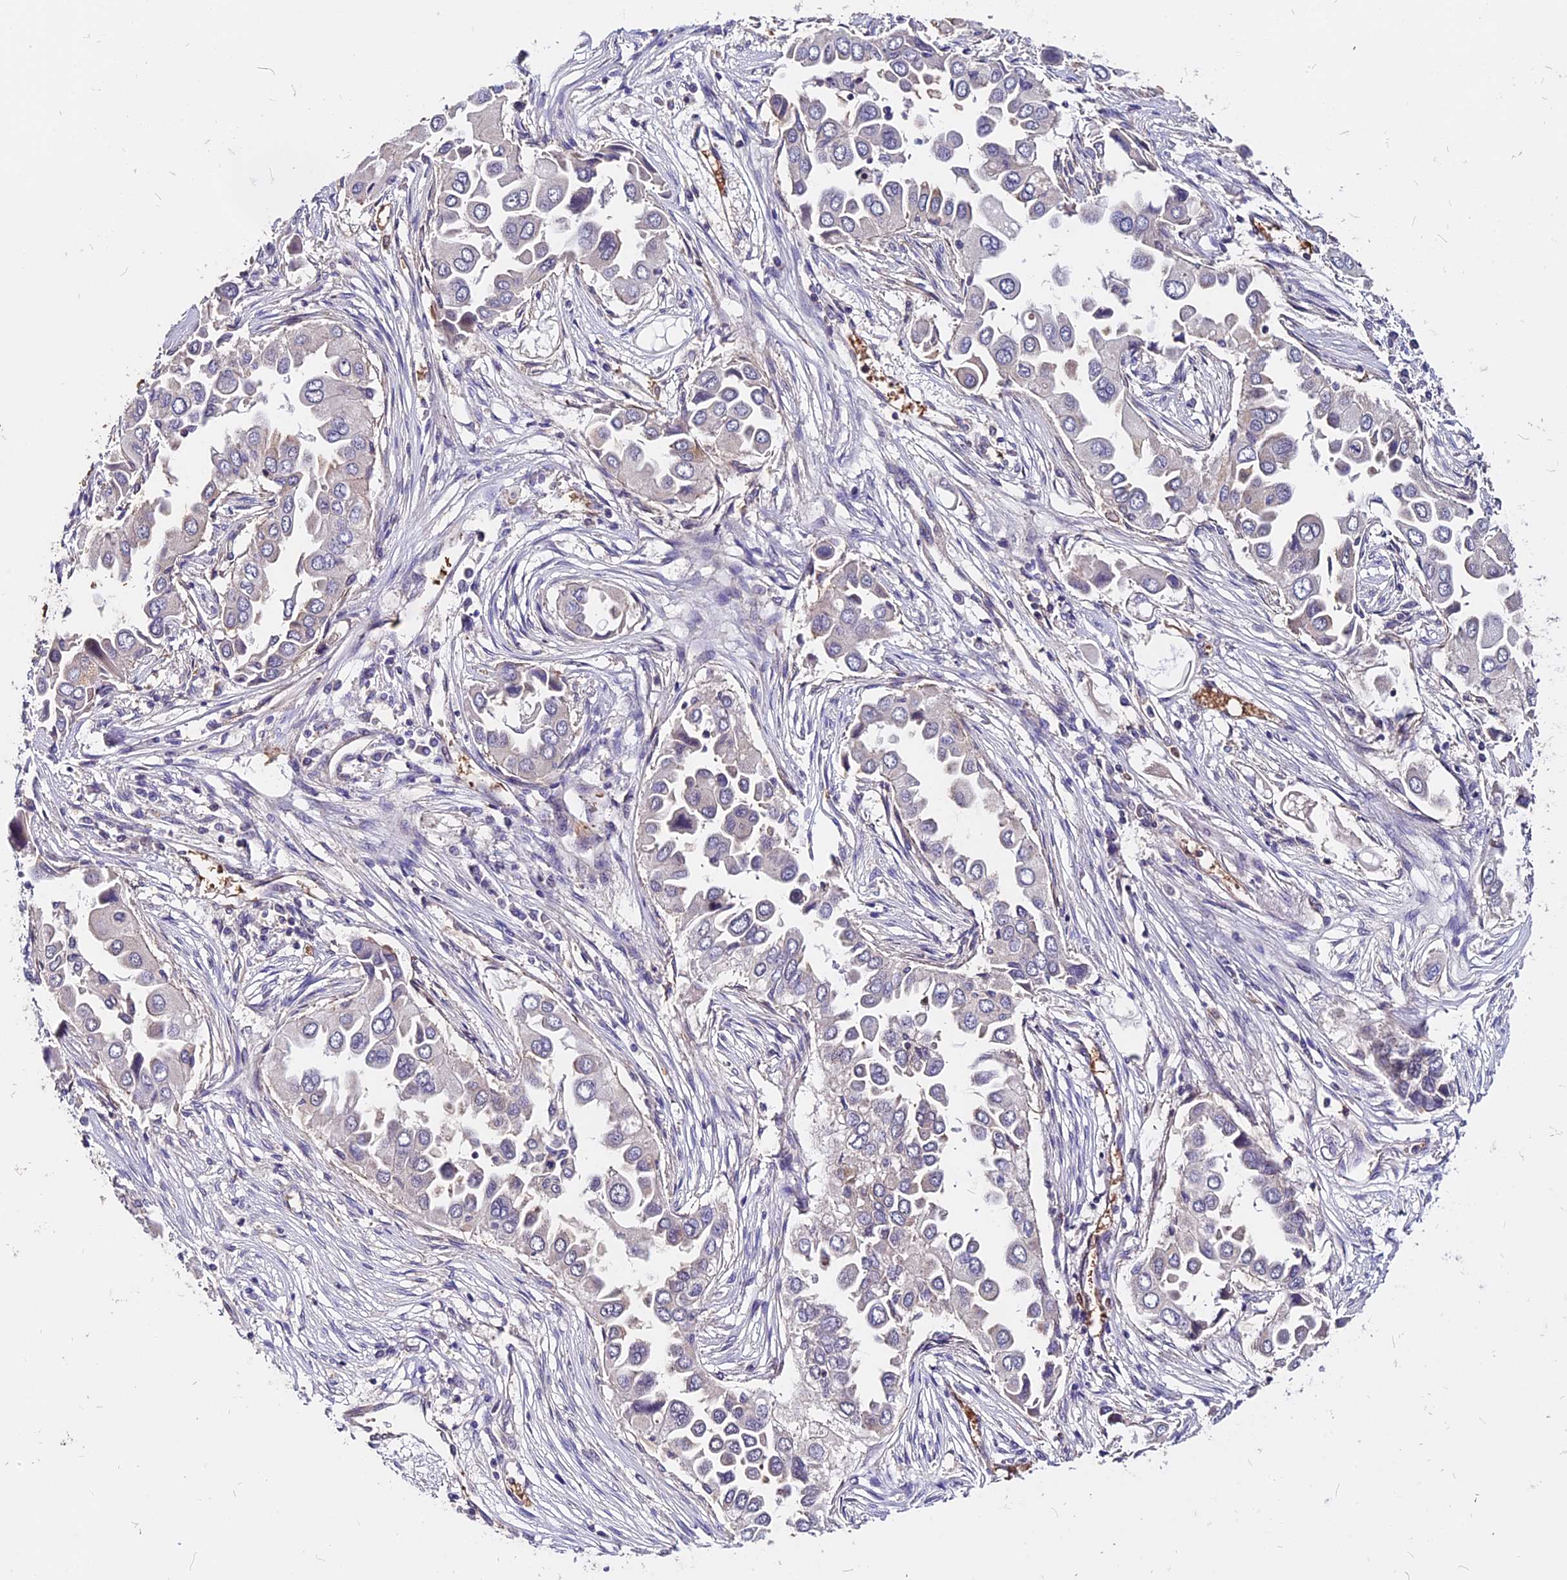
{"staining": {"intensity": "negative", "quantity": "none", "location": "none"}, "tissue": "lung cancer", "cell_type": "Tumor cells", "image_type": "cancer", "snomed": [{"axis": "morphology", "description": "Adenocarcinoma, NOS"}, {"axis": "topography", "description": "Lung"}], "caption": "Image shows no significant protein expression in tumor cells of lung cancer. Nuclei are stained in blue.", "gene": "ZC3H10", "patient": {"sex": "female", "age": 76}}